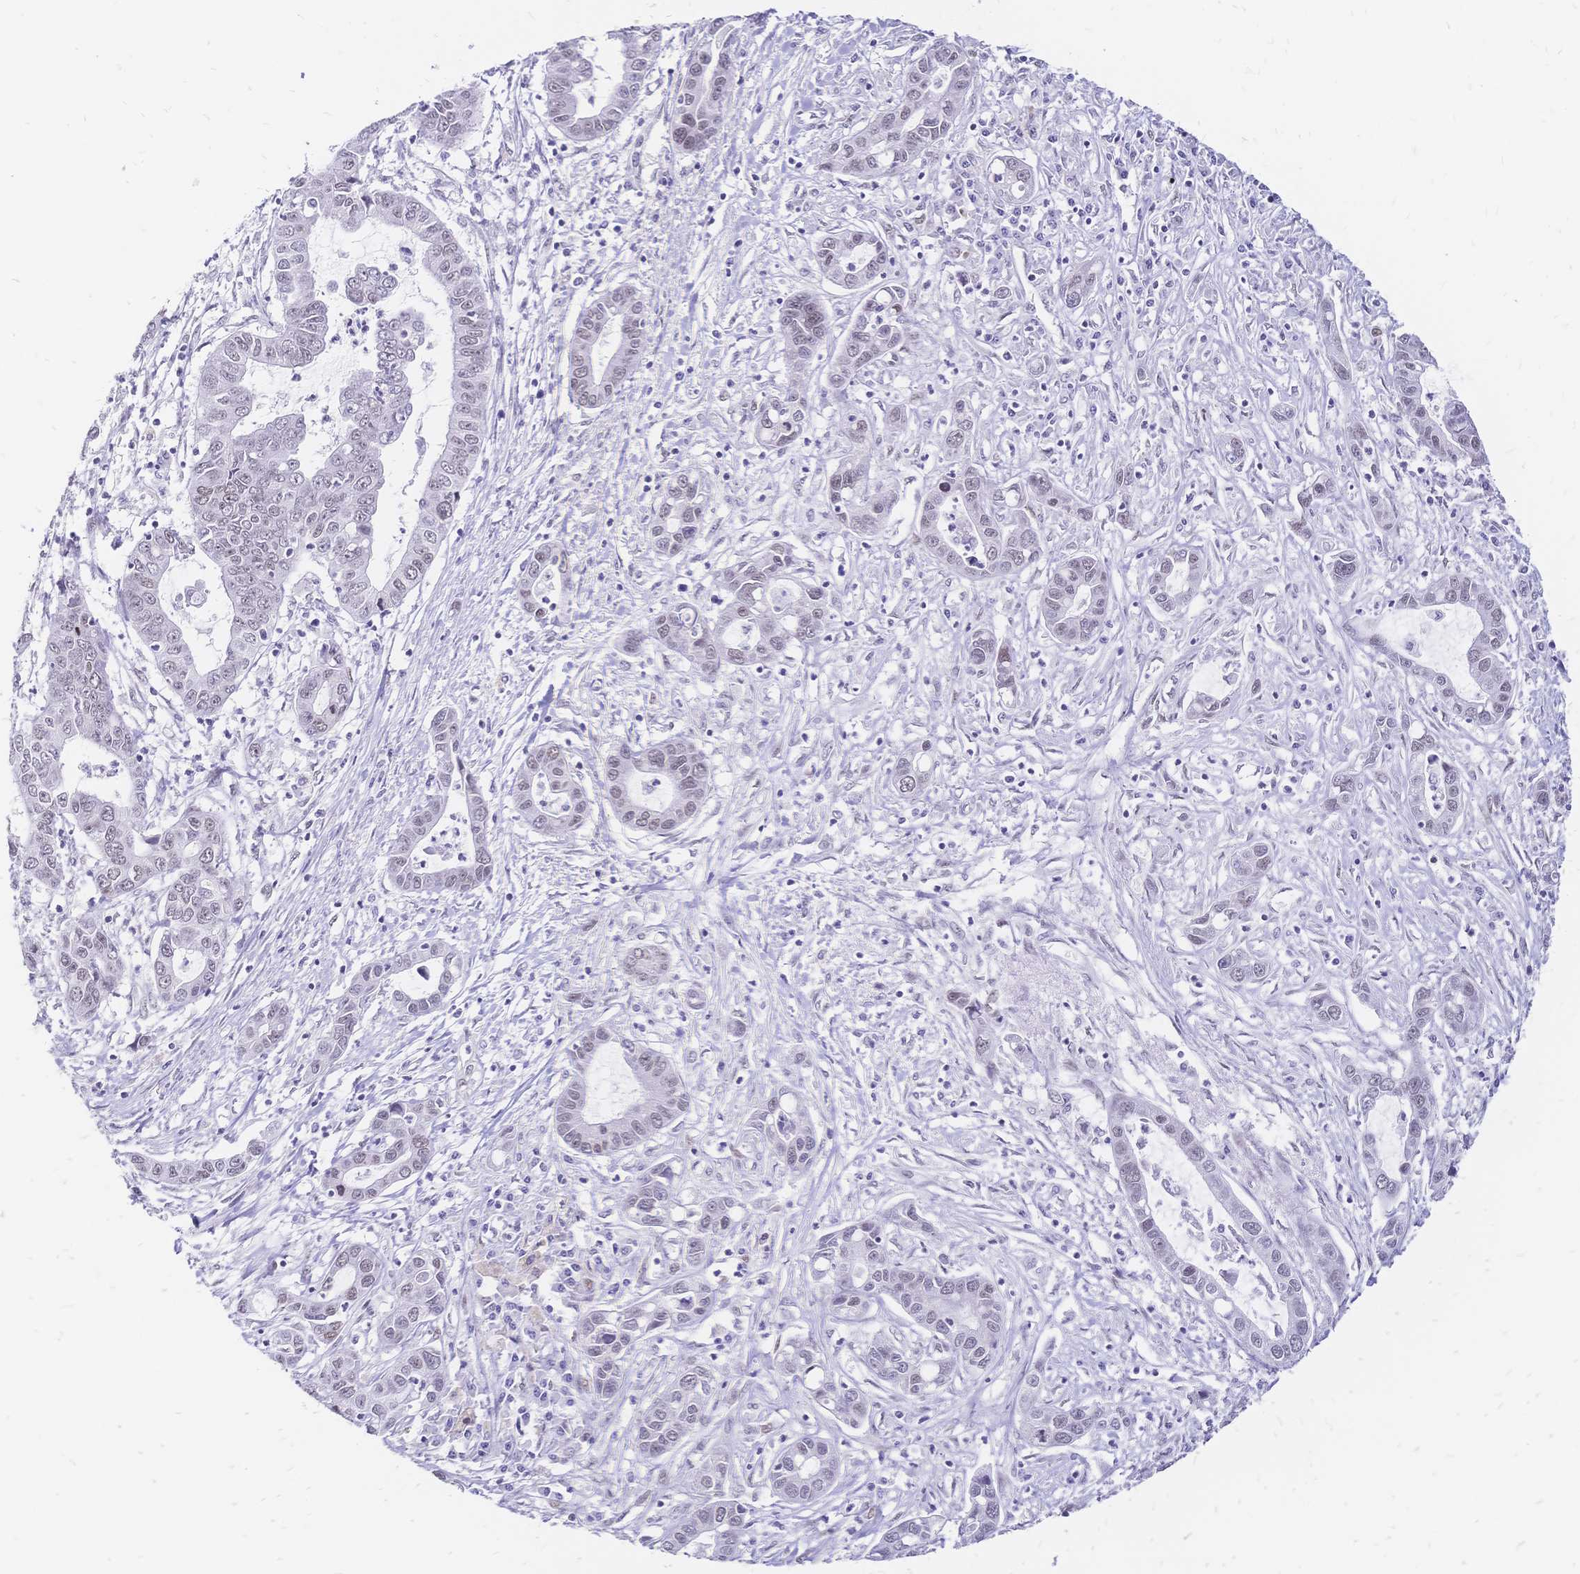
{"staining": {"intensity": "moderate", "quantity": "25%-75%", "location": "nuclear"}, "tissue": "liver cancer", "cell_type": "Tumor cells", "image_type": "cancer", "snomed": [{"axis": "morphology", "description": "Cholangiocarcinoma"}, {"axis": "topography", "description": "Liver"}], "caption": "A high-resolution micrograph shows IHC staining of liver cancer, which displays moderate nuclear staining in about 25%-75% of tumor cells.", "gene": "NFIC", "patient": {"sex": "male", "age": 58}}